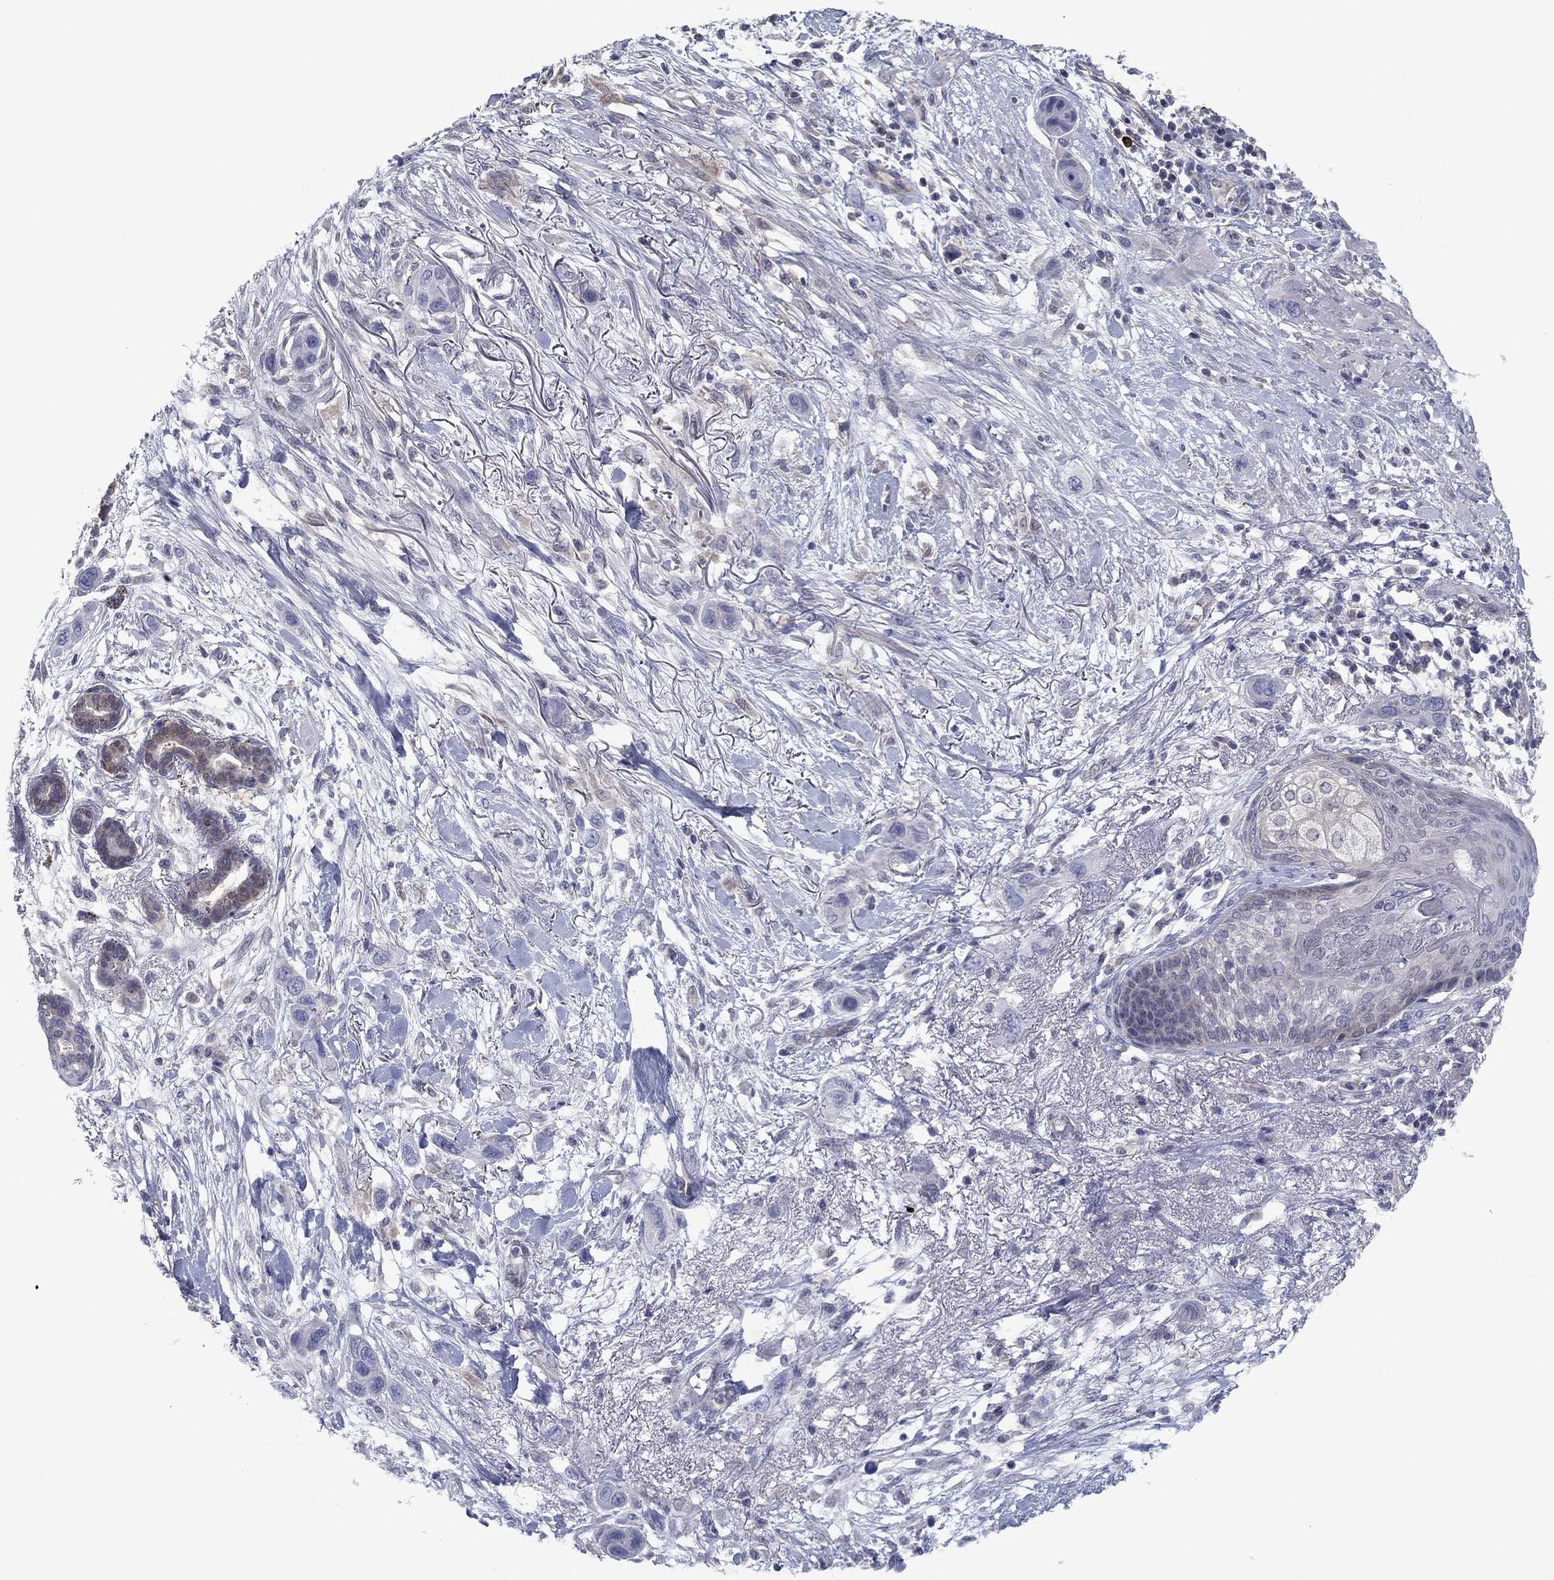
{"staining": {"intensity": "negative", "quantity": "none", "location": "none"}, "tissue": "skin cancer", "cell_type": "Tumor cells", "image_type": "cancer", "snomed": [{"axis": "morphology", "description": "Squamous cell carcinoma, NOS"}, {"axis": "topography", "description": "Skin"}], "caption": "IHC of human skin squamous cell carcinoma reveals no positivity in tumor cells.", "gene": "GRHPR", "patient": {"sex": "male", "age": 79}}